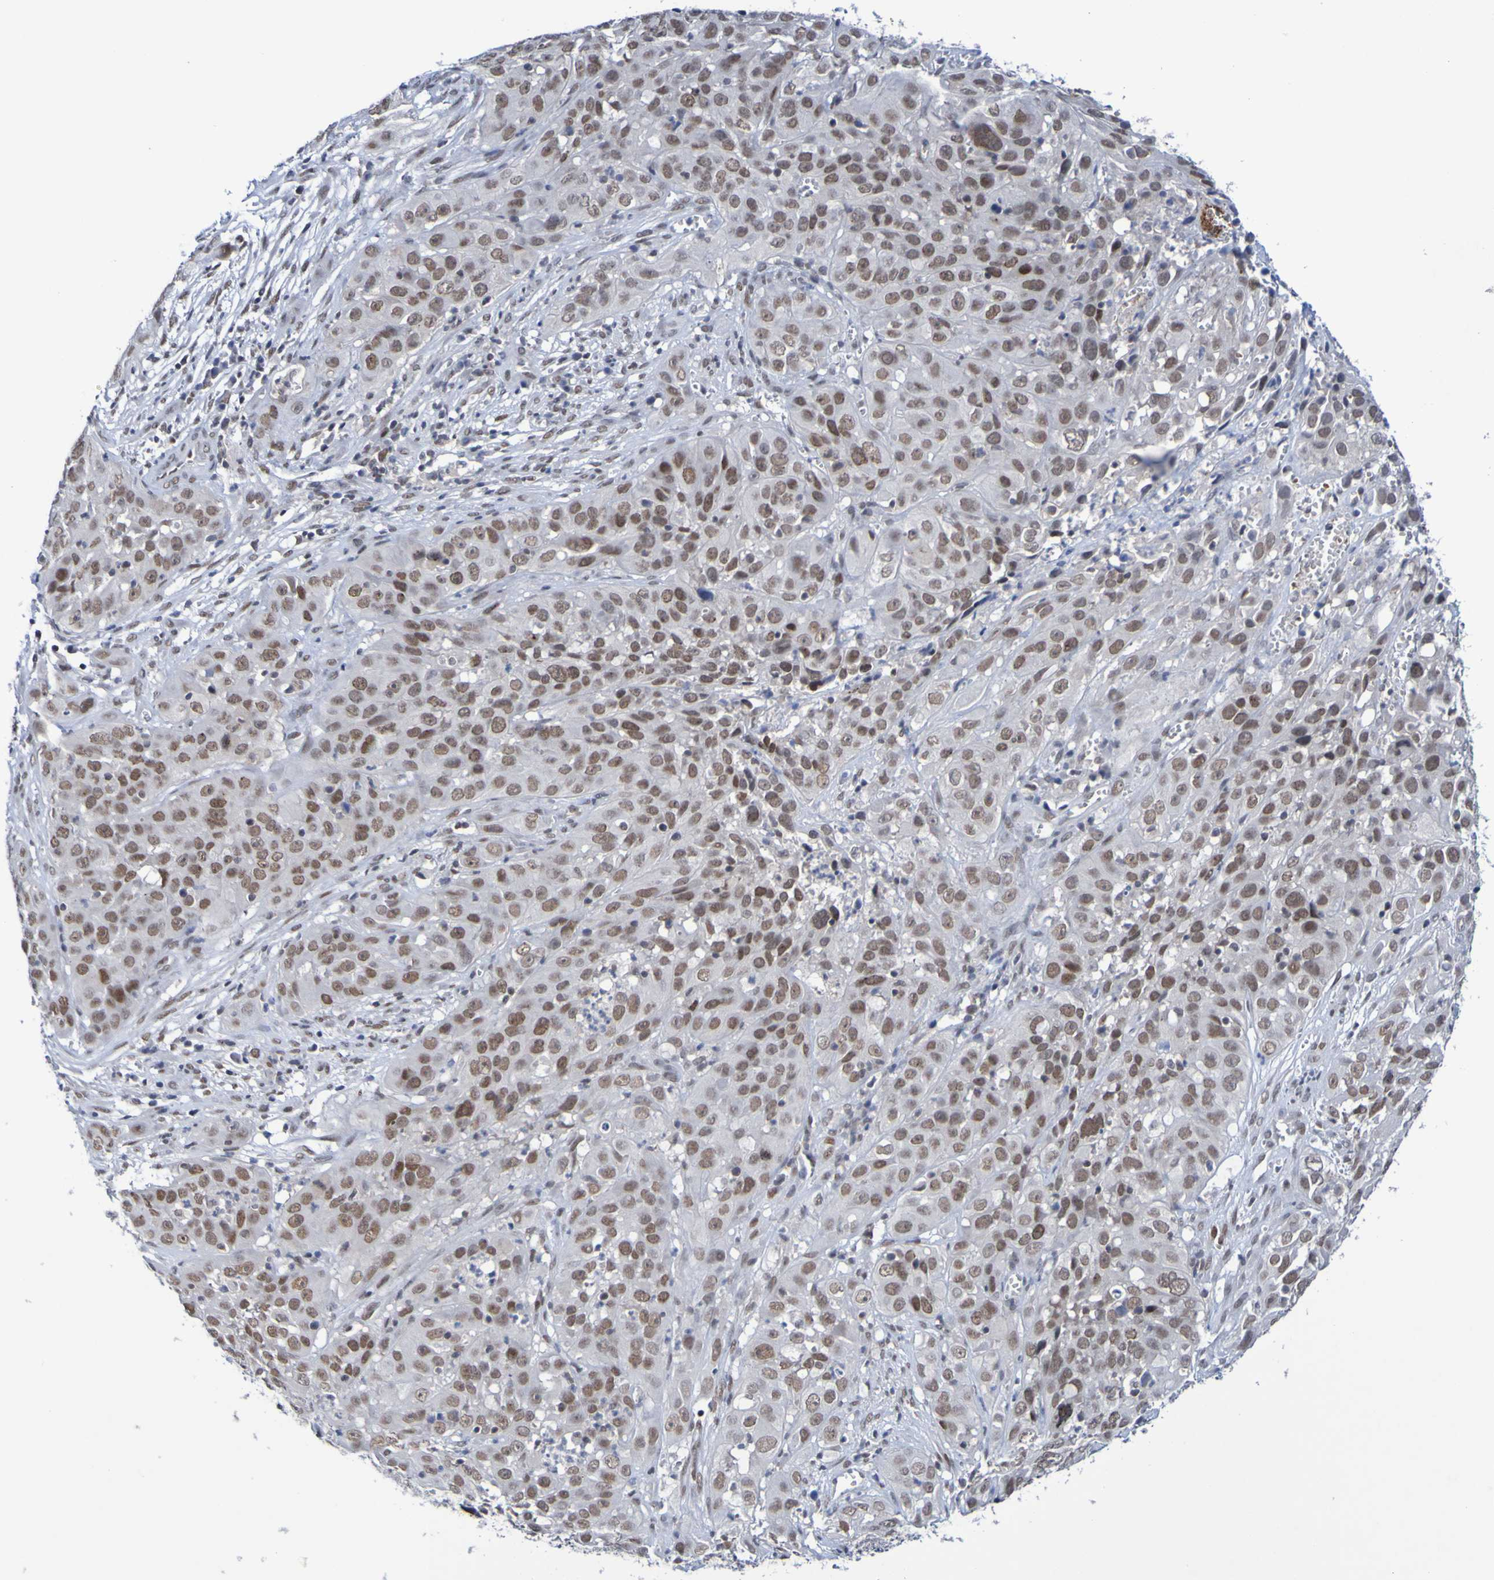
{"staining": {"intensity": "moderate", "quantity": ">75%", "location": "nuclear"}, "tissue": "cervical cancer", "cell_type": "Tumor cells", "image_type": "cancer", "snomed": [{"axis": "morphology", "description": "Squamous cell carcinoma, NOS"}, {"axis": "topography", "description": "Cervix"}], "caption": "A photomicrograph of human cervical squamous cell carcinoma stained for a protein reveals moderate nuclear brown staining in tumor cells.", "gene": "PCGF1", "patient": {"sex": "female", "age": 32}}